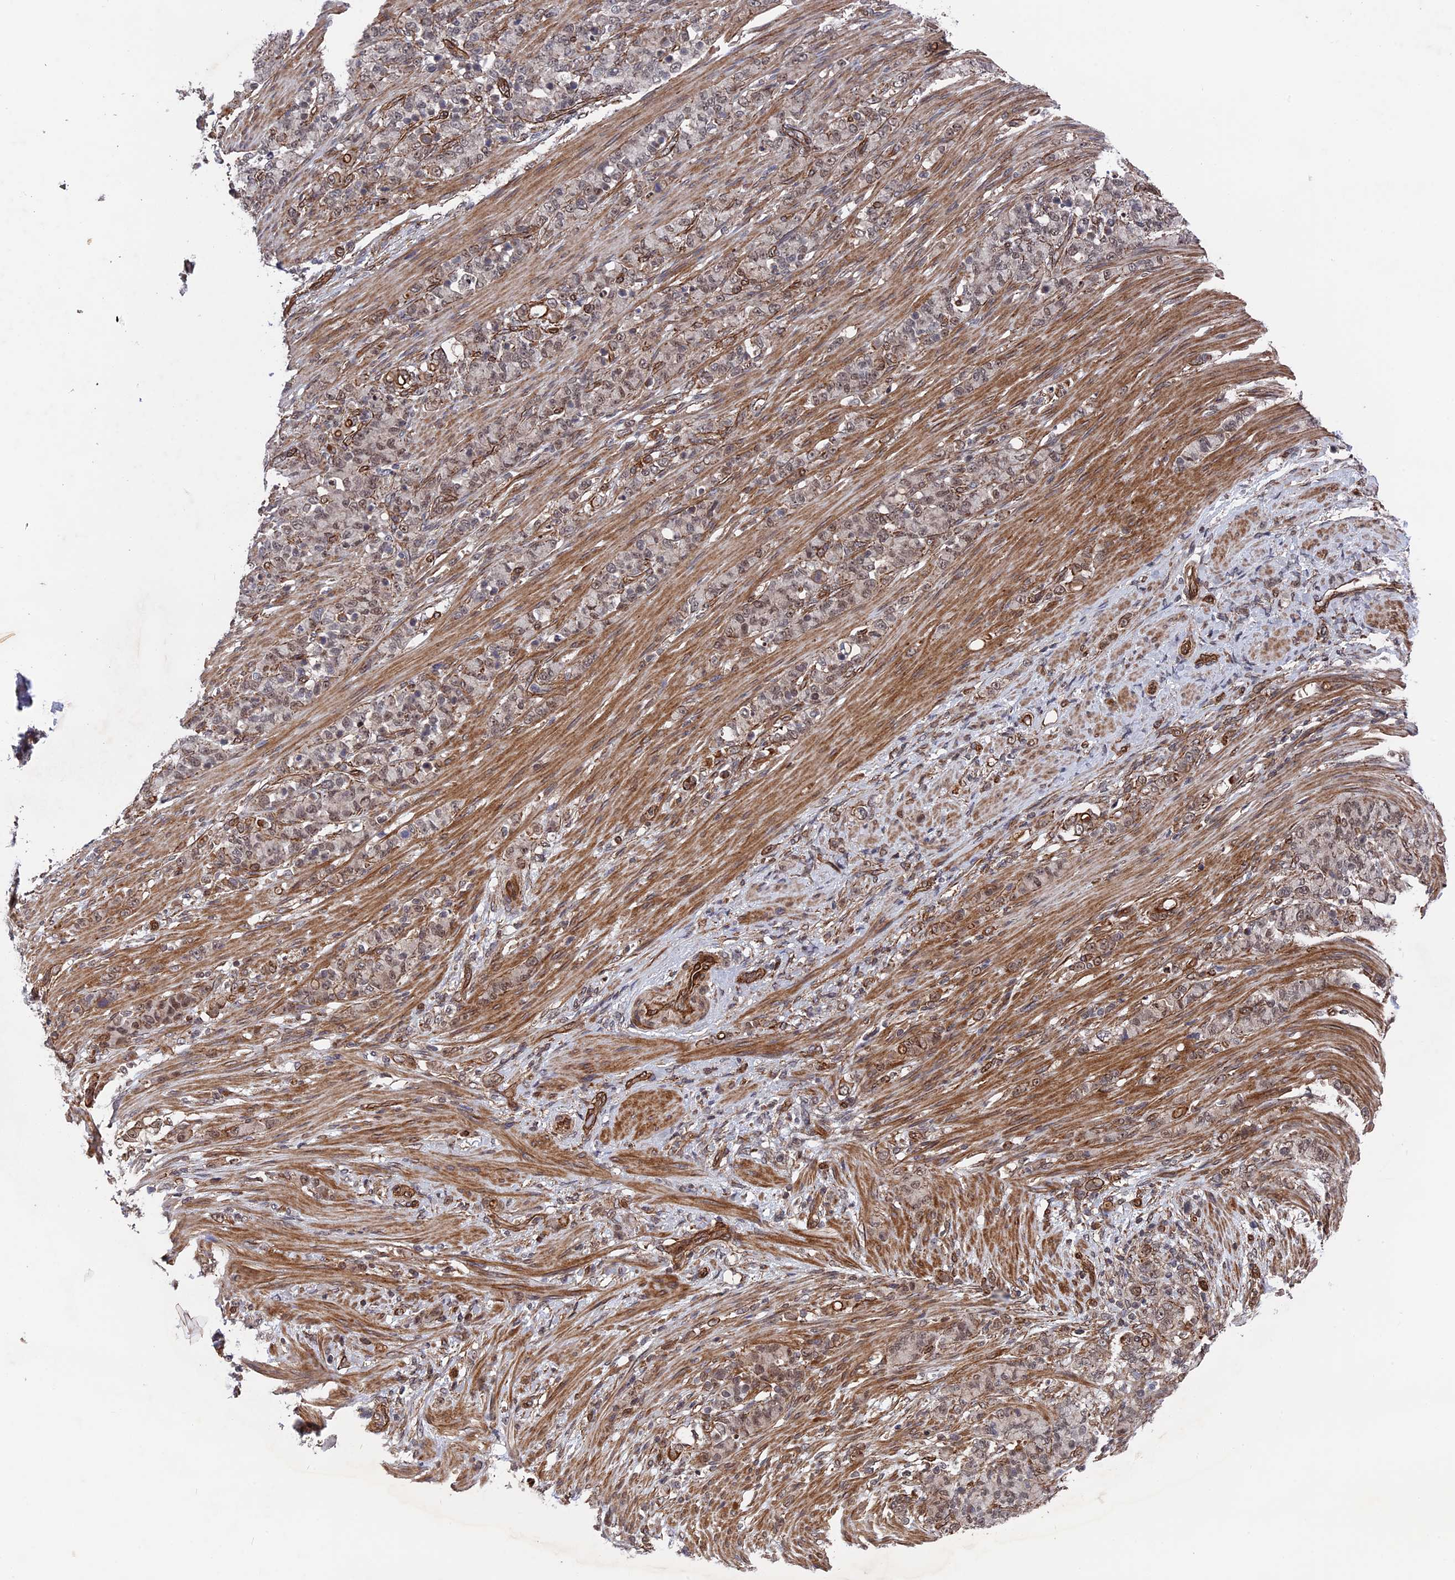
{"staining": {"intensity": "weak", "quantity": "25%-75%", "location": "nuclear"}, "tissue": "stomach cancer", "cell_type": "Tumor cells", "image_type": "cancer", "snomed": [{"axis": "morphology", "description": "Adenocarcinoma, NOS"}, {"axis": "topography", "description": "Stomach"}], "caption": "This micrograph displays IHC staining of human stomach adenocarcinoma, with low weak nuclear staining in approximately 25%-75% of tumor cells.", "gene": "NOSIP", "patient": {"sex": "female", "age": 79}}